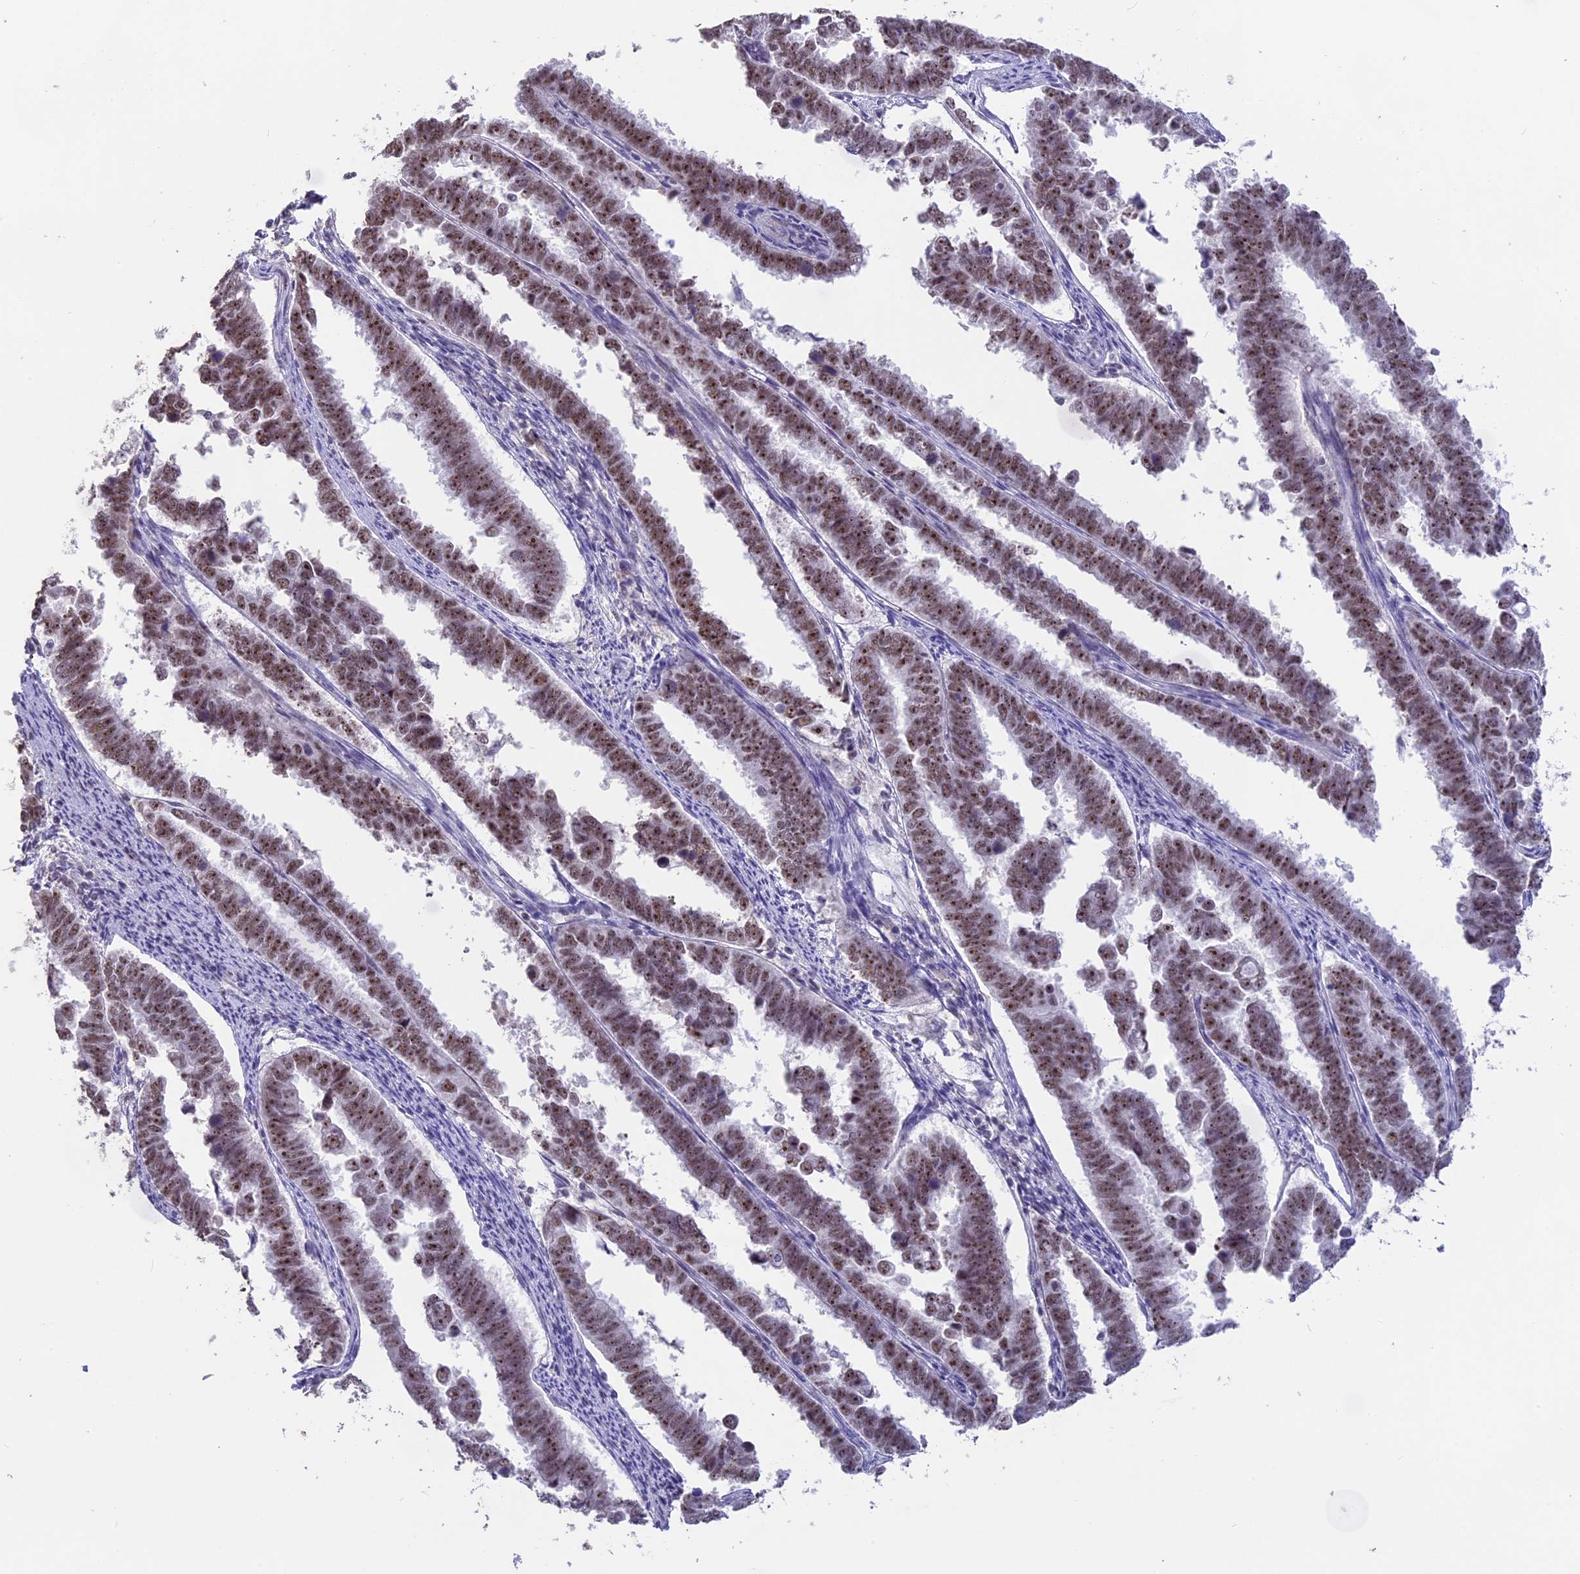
{"staining": {"intensity": "moderate", "quantity": ">75%", "location": "nuclear"}, "tissue": "endometrial cancer", "cell_type": "Tumor cells", "image_type": "cancer", "snomed": [{"axis": "morphology", "description": "Adenocarcinoma, NOS"}, {"axis": "topography", "description": "Endometrium"}], "caption": "Protein staining of endometrial cancer tissue shows moderate nuclear staining in about >75% of tumor cells.", "gene": "SETD2", "patient": {"sex": "female", "age": 75}}